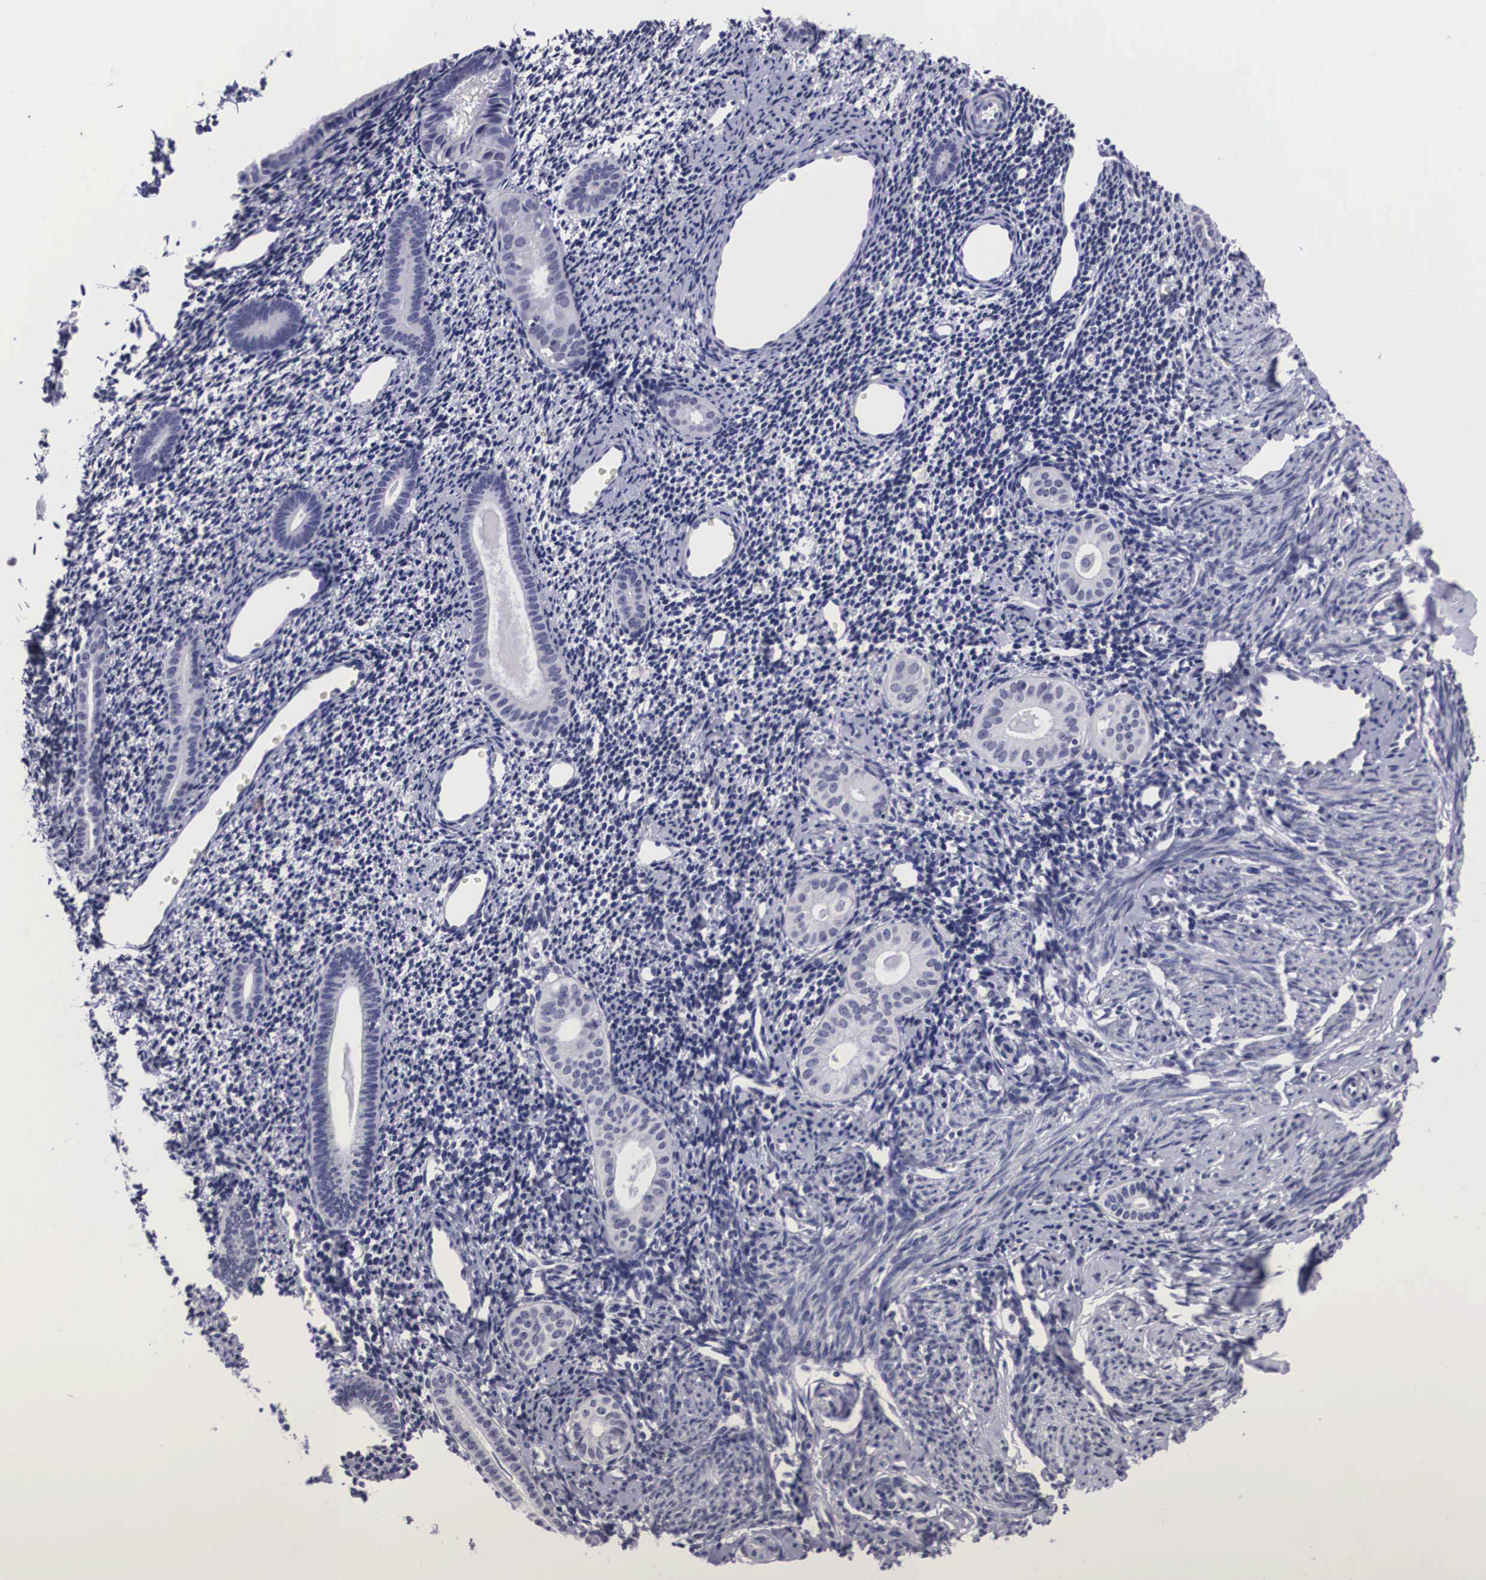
{"staining": {"intensity": "negative", "quantity": "none", "location": "none"}, "tissue": "endometrium", "cell_type": "Cells in endometrial stroma", "image_type": "normal", "snomed": [{"axis": "morphology", "description": "Normal tissue, NOS"}, {"axis": "morphology", "description": "Neoplasm, benign, NOS"}, {"axis": "topography", "description": "Uterus"}], "caption": "Immunohistochemistry (IHC) image of unremarkable endometrium stained for a protein (brown), which shows no staining in cells in endometrial stroma. (Stains: DAB immunohistochemistry (IHC) with hematoxylin counter stain, Microscopy: brightfield microscopy at high magnification).", "gene": "C22orf31", "patient": {"sex": "female", "age": 55}}